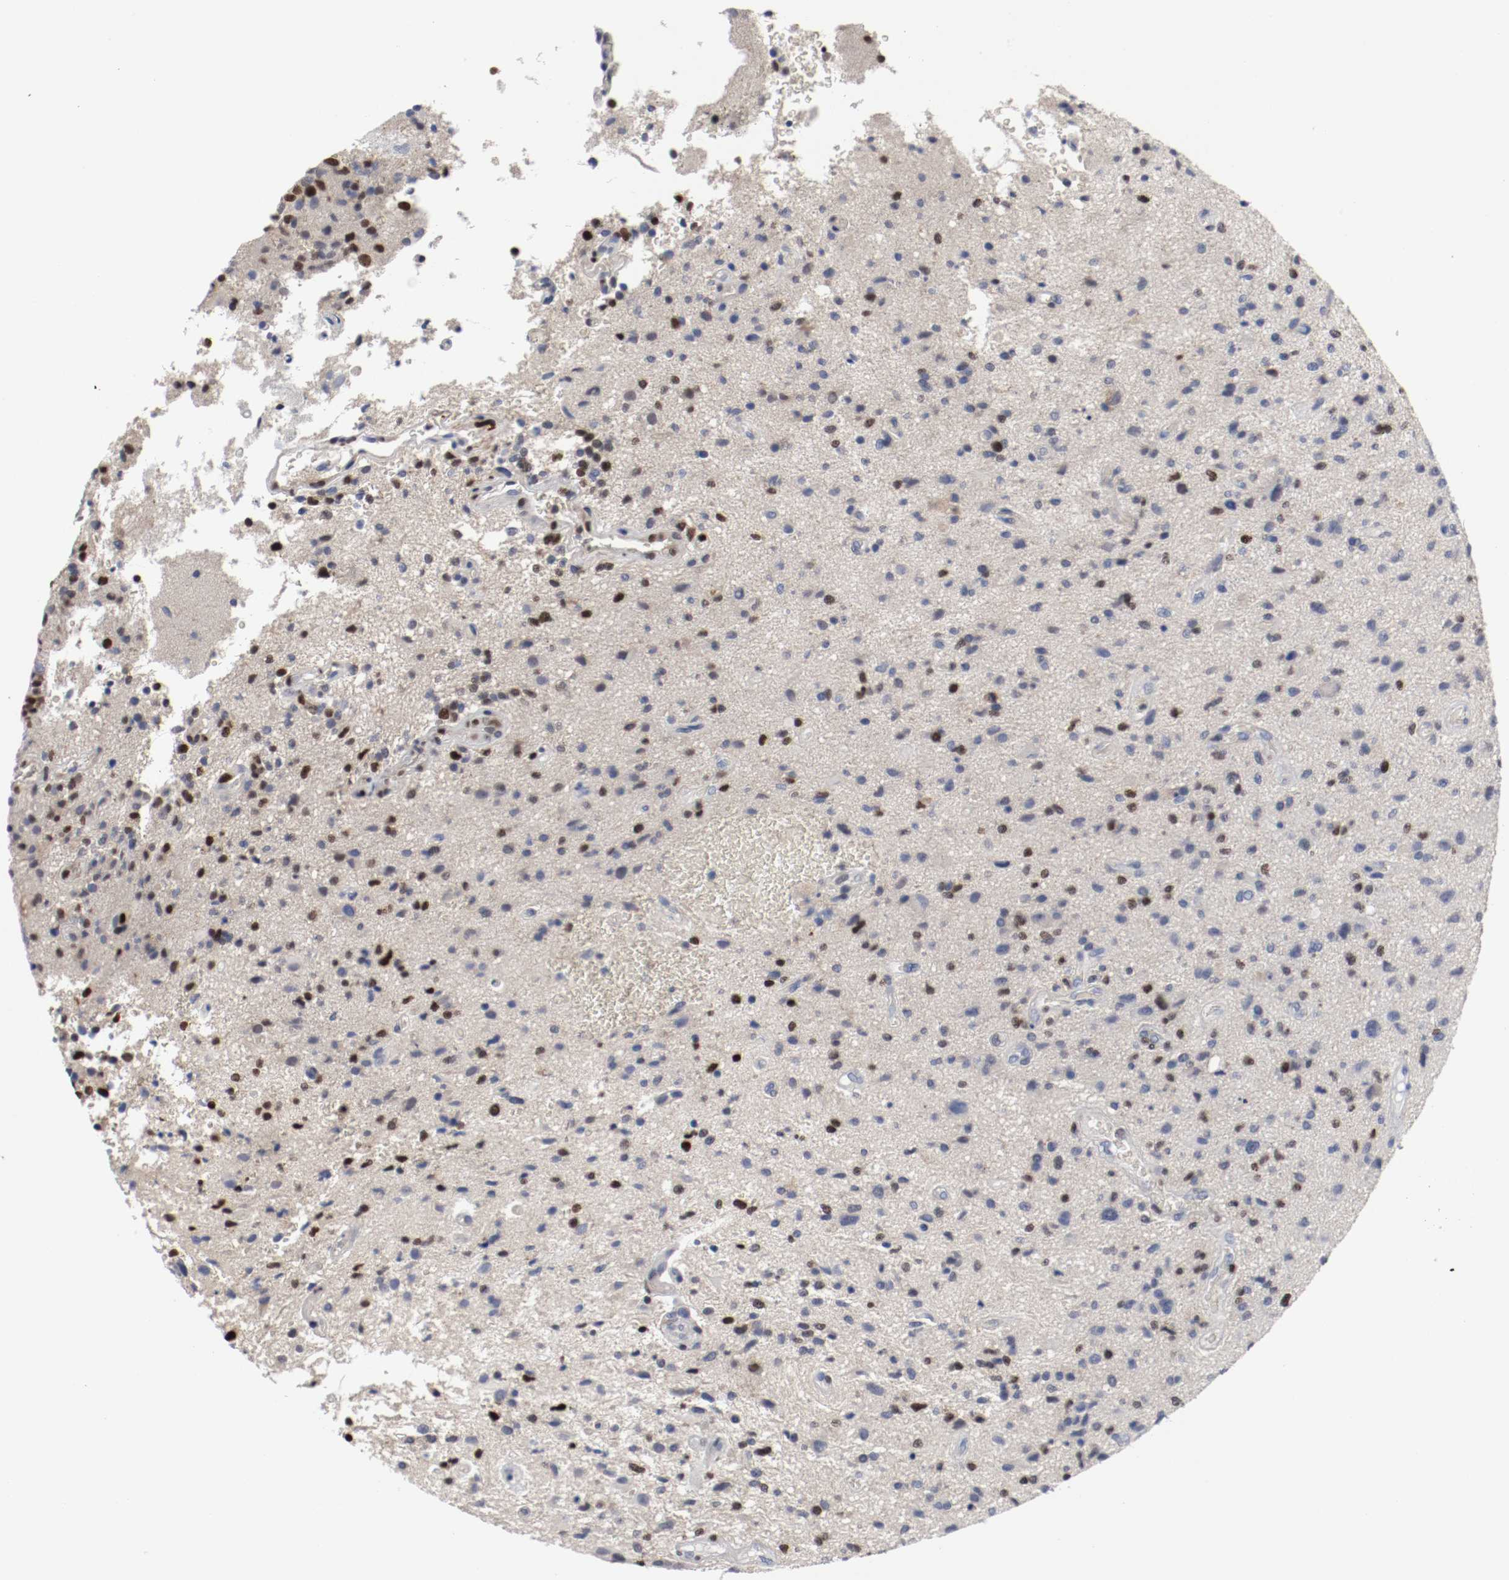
{"staining": {"intensity": "strong", "quantity": "25%-75%", "location": "nuclear"}, "tissue": "glioma", "cell_type": "Tumor cells", "image_type": "cancer", "snomed": [{"axis": "morphology", "description": "Normal tissue, NOS"}, {"axis": "morphology", "description": "Glioma, malignant, High grade"}, {"axis": "topography", "description": "Cerebral cortex"}], "caption": "Glioma tissue shows strong nuclear expression in about 25%-75% of tumor cells", "gene": "MCM6", "patient": {"sex": "male", "age": 75}}